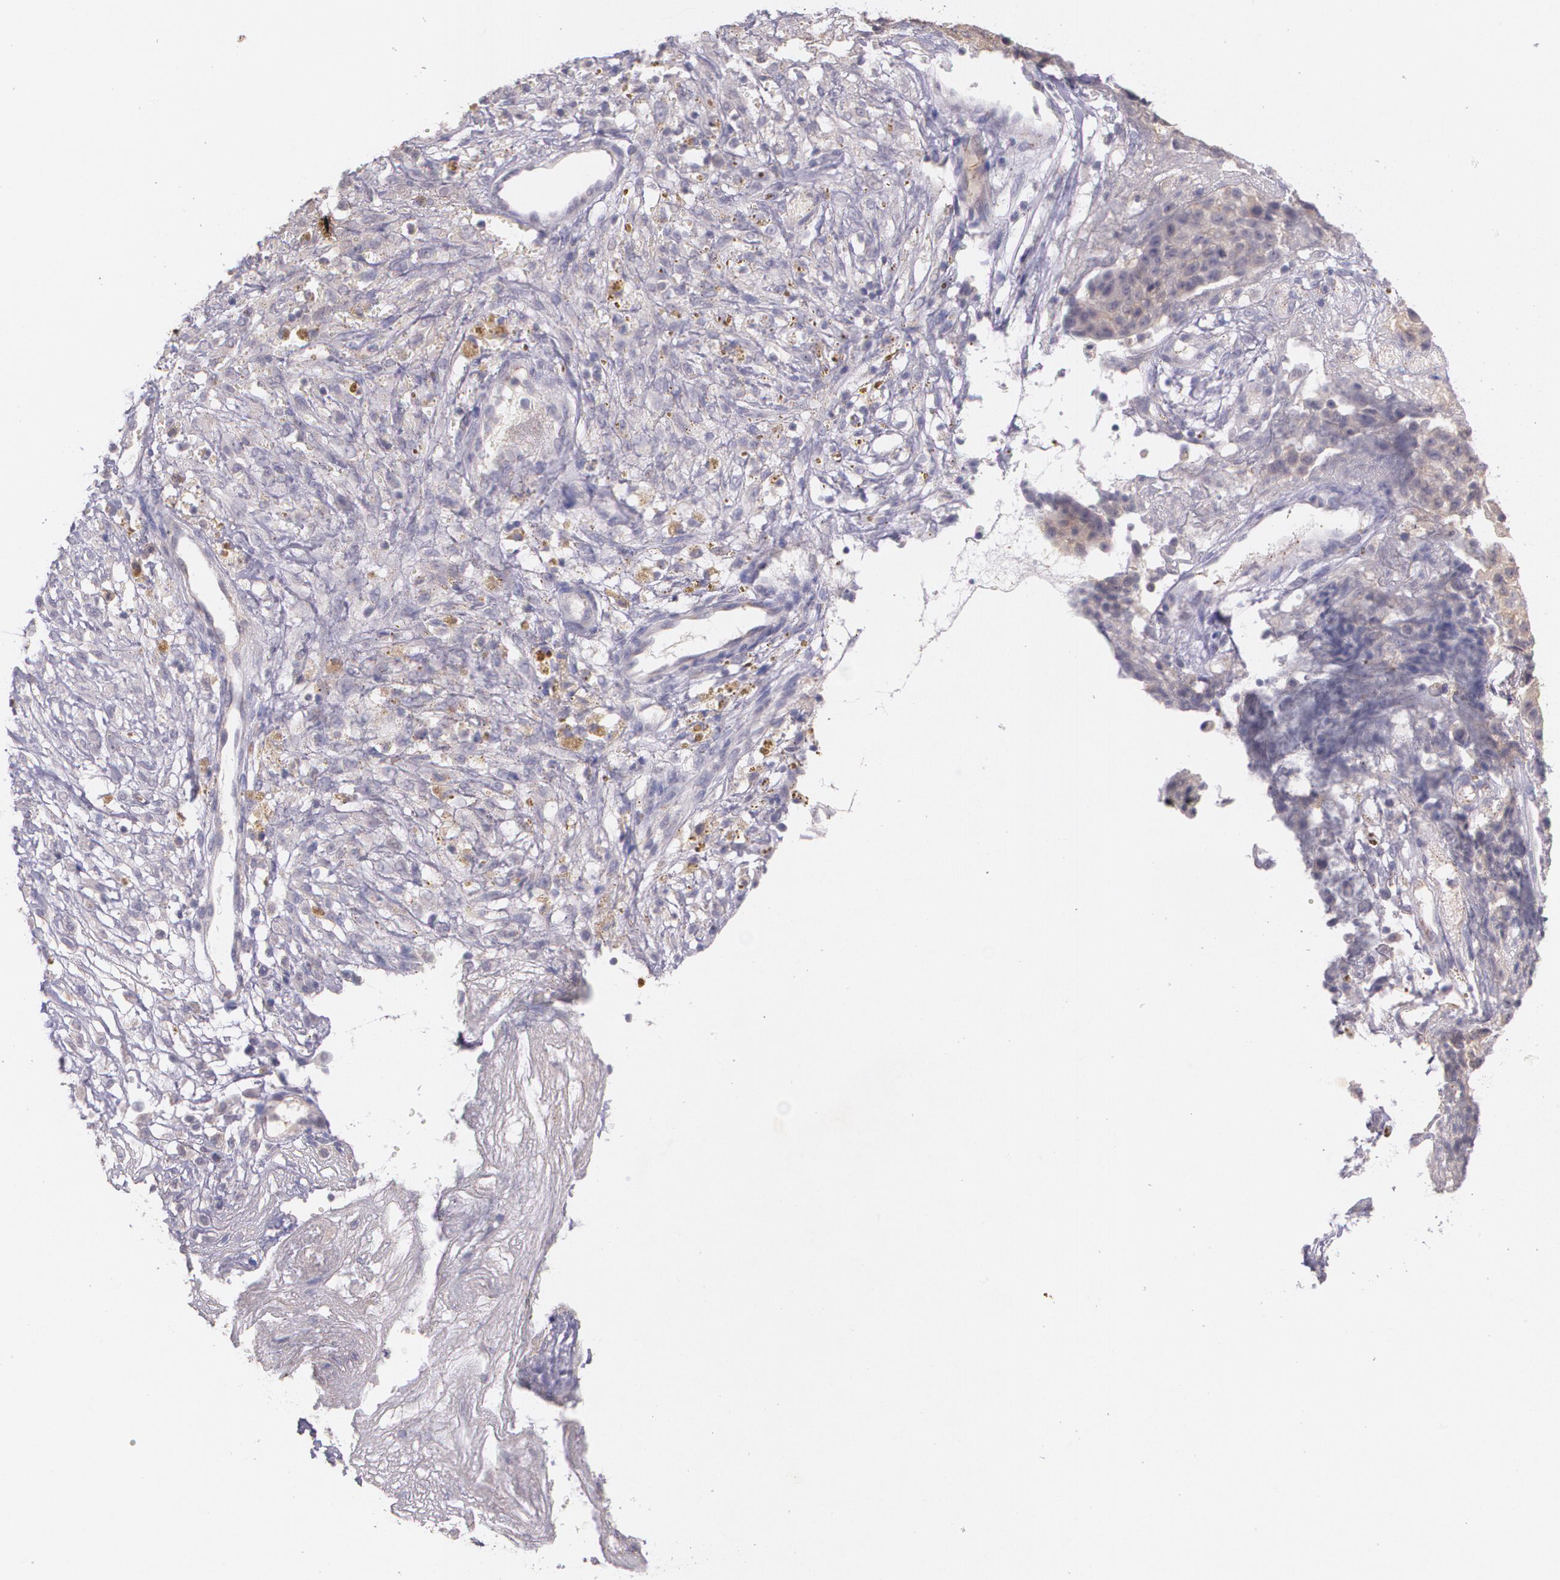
{"staining": {"intensity": "moderate", "quantity": "25%-75%", "location": "cytoplasmic/membranous"}, "tissue": "ovarian cancer", "cell_type": "Tumor cells", "image_type": "cancer", "snomed": [{"axis": "morphology", "description": "Carcinoma, endometroid"}, {"axis": "topography", "description": "Ovary"}], "caption": "Immunohistochemistry image of human ovarian cancer (endometroid carcinoma) stained for a protein (brown), which reveals medium levels of moderate cytoplasmic/membranous expression in about 25%-75% of tumor cells.", "gene": "TM4SF1", "patient": {"sex": "female", "age": 42}}